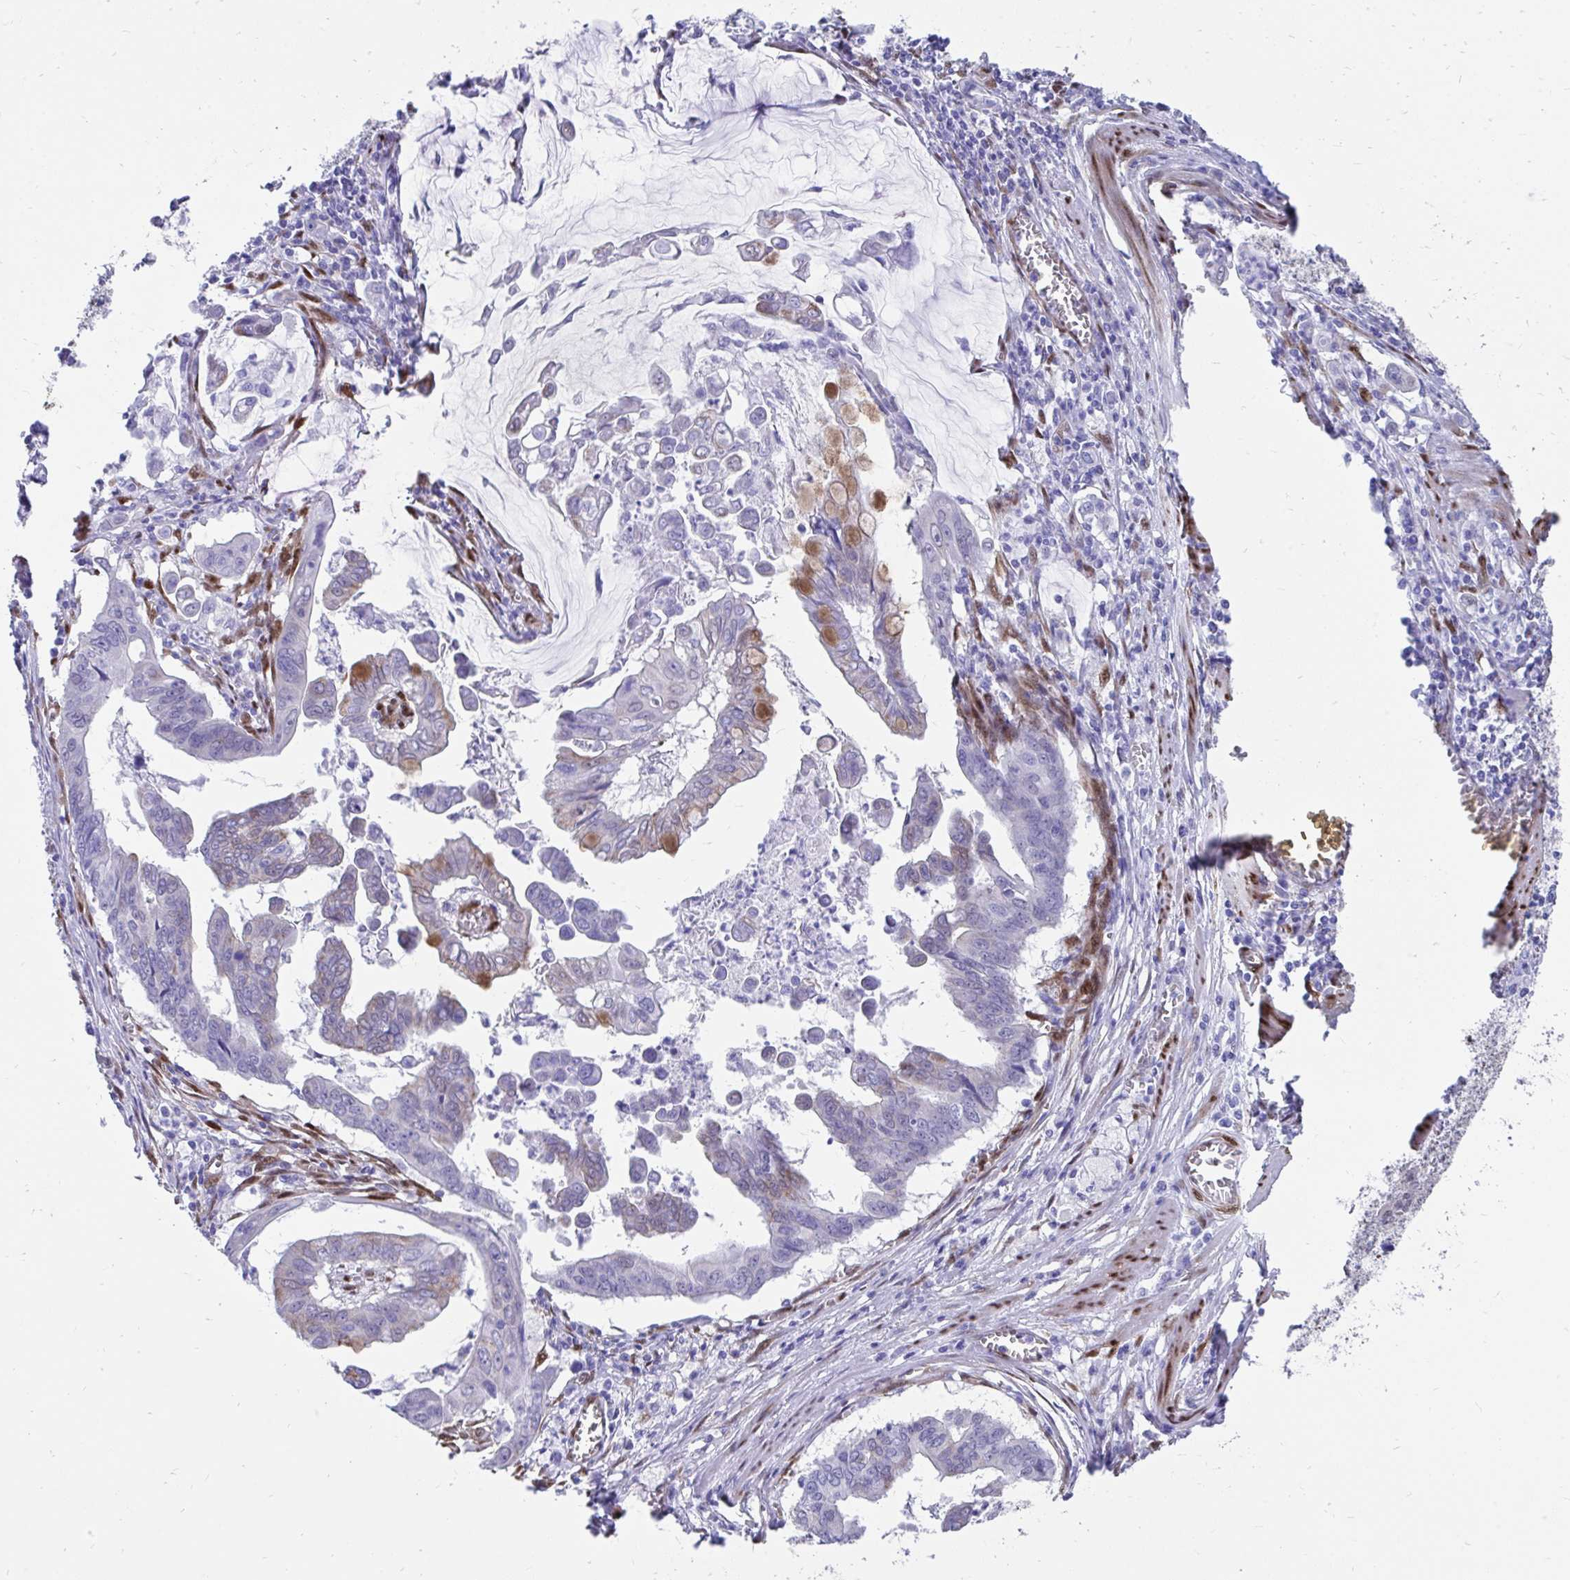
{"staining": {"intensity": "moderate", "quantity": "<25%", "location": "cytoplasmic/membranous"}, "tissue": "stomach cancer", "cell_type": "Tumor cells", "image_type": "cancer", "snomed": [{"axis": "morphology", "description": "Adenocarcinoma, NOS"}, {"axis": "topography", "description": "Stomach, upper"}], "caption": "A brown stain shows moderate cytoplasmic/membranous staining of a protein in human adenocarcinoma (stomach) tumor cells.", "gene": "RBPMS", "patient": {"sex": "male", "age": 80}}